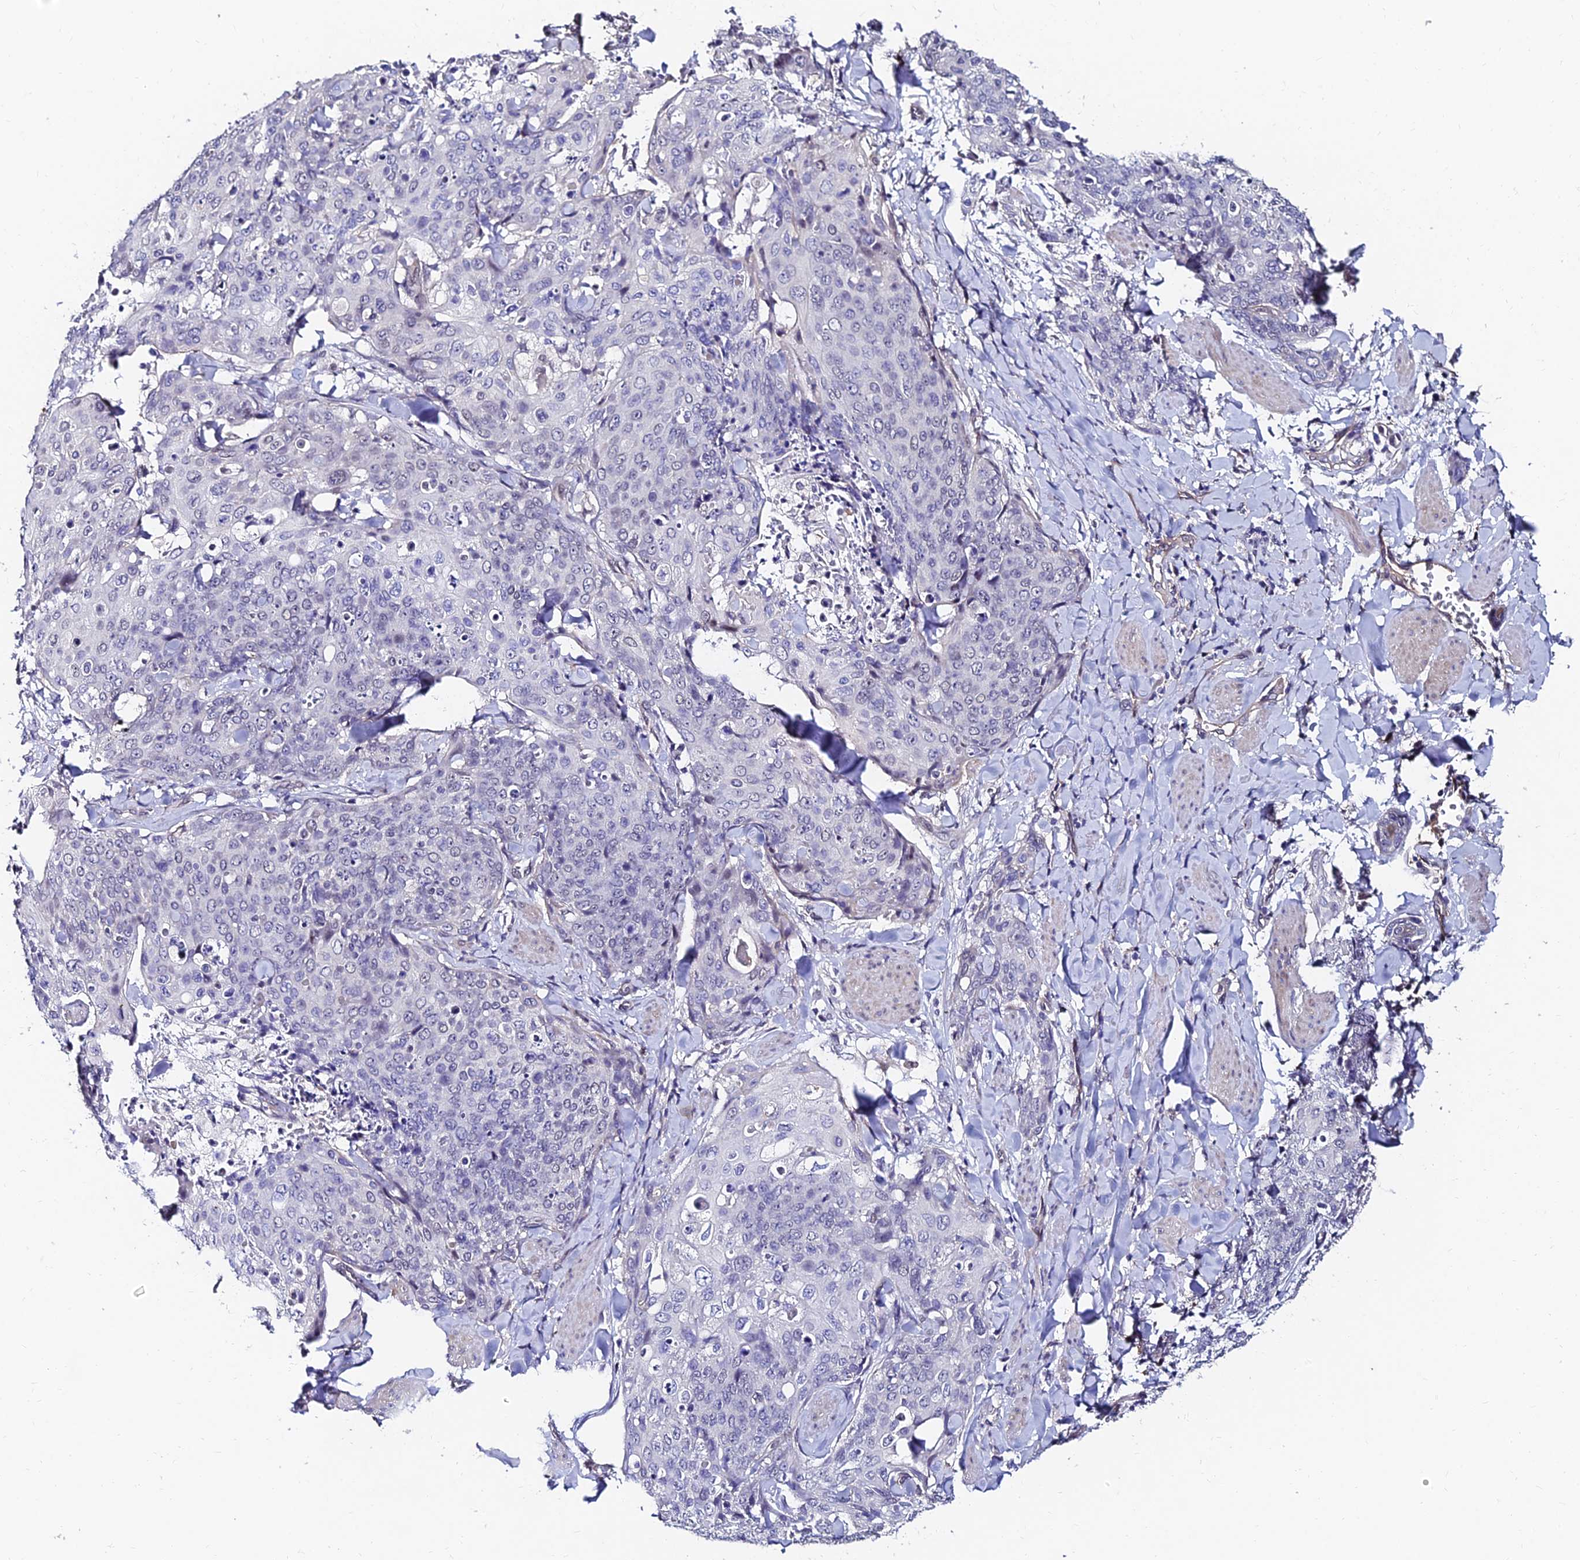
{"staining": {"intensity": "negative", "quantity": "none", "location": "none"}, "tissue": "skin cancer", "cell_type": "Tumor cells", "image_type": "cancer", "snomed": [{"axis": "morphology", "description": "Squamous cell carcinoma, NOS"}, {"axis": "topography", "description": "Skin"}, {"axis": "topography", "description": "Vulva"}], "caption": "Skin cancer (squamous cell carcinoma) was stained to show a protein in brown. There is no significant staining in tumor cells.", "gene": "TRIM24", "patient": {"sex": "female", "age": 85}}